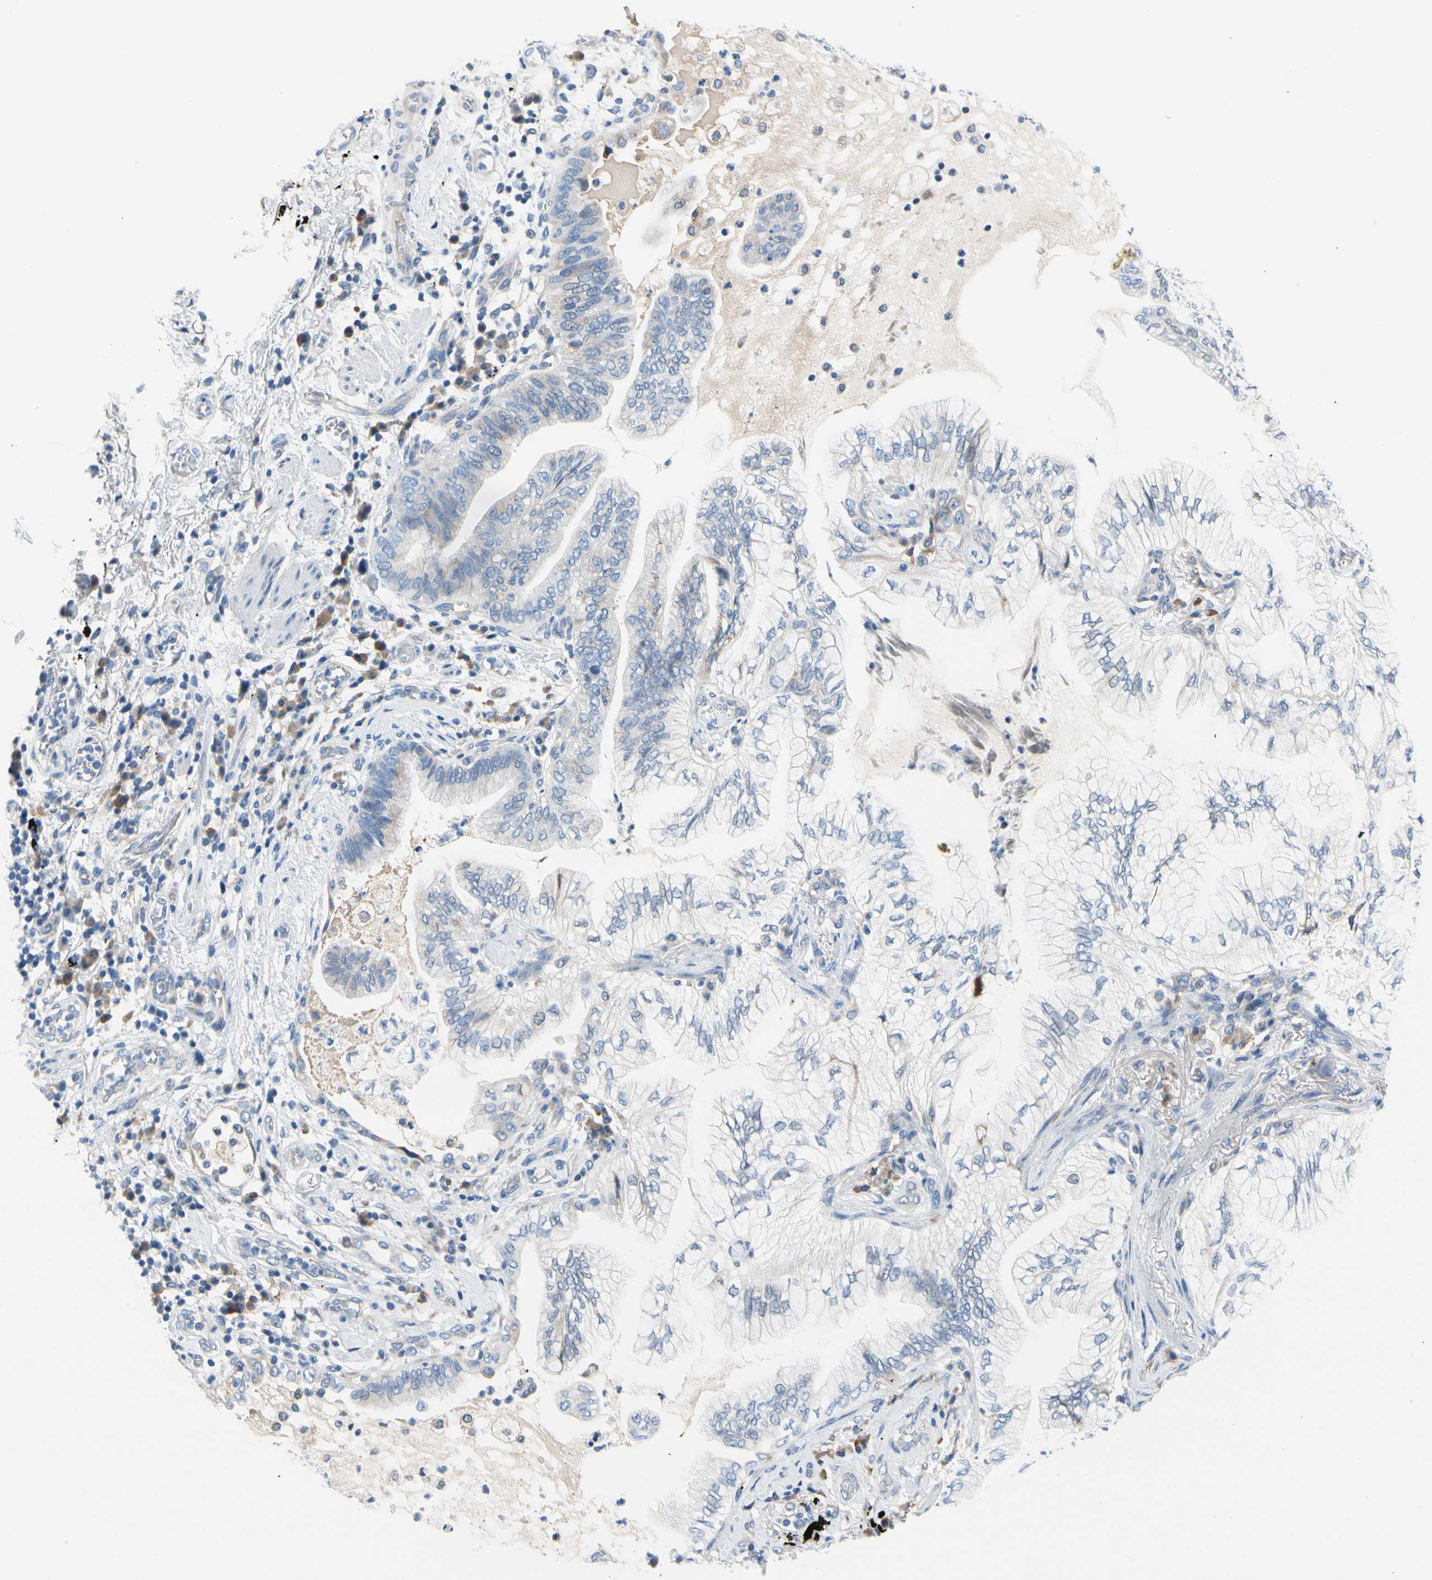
{"staining": {"intensity": "negative", "quantity": "none", "location": "none"}, "tissue": "lung cancer", "cell_type": "Tumor cells", "image_type": "cancer", "snomed": [{"axis": "morphology", "description": "Normal tissue, NOS"}, {"axis": "morphology", "description": "Adenocarcinoma, NOS"}, {"axis": "topography", "description": "Bronchus"}, {"axis": "topography", "description": "Lung"}], "caption": "High magnification brightfield microscopy of lung adenocarcinoma stained with DAB (3,3'-diaminobenzidine) (brown) and counterstained with hematoxylin (blue): tumor cells show no significant staining.", "gene": "STXBP1", "patient": {"sex": "female", "age": 70}}